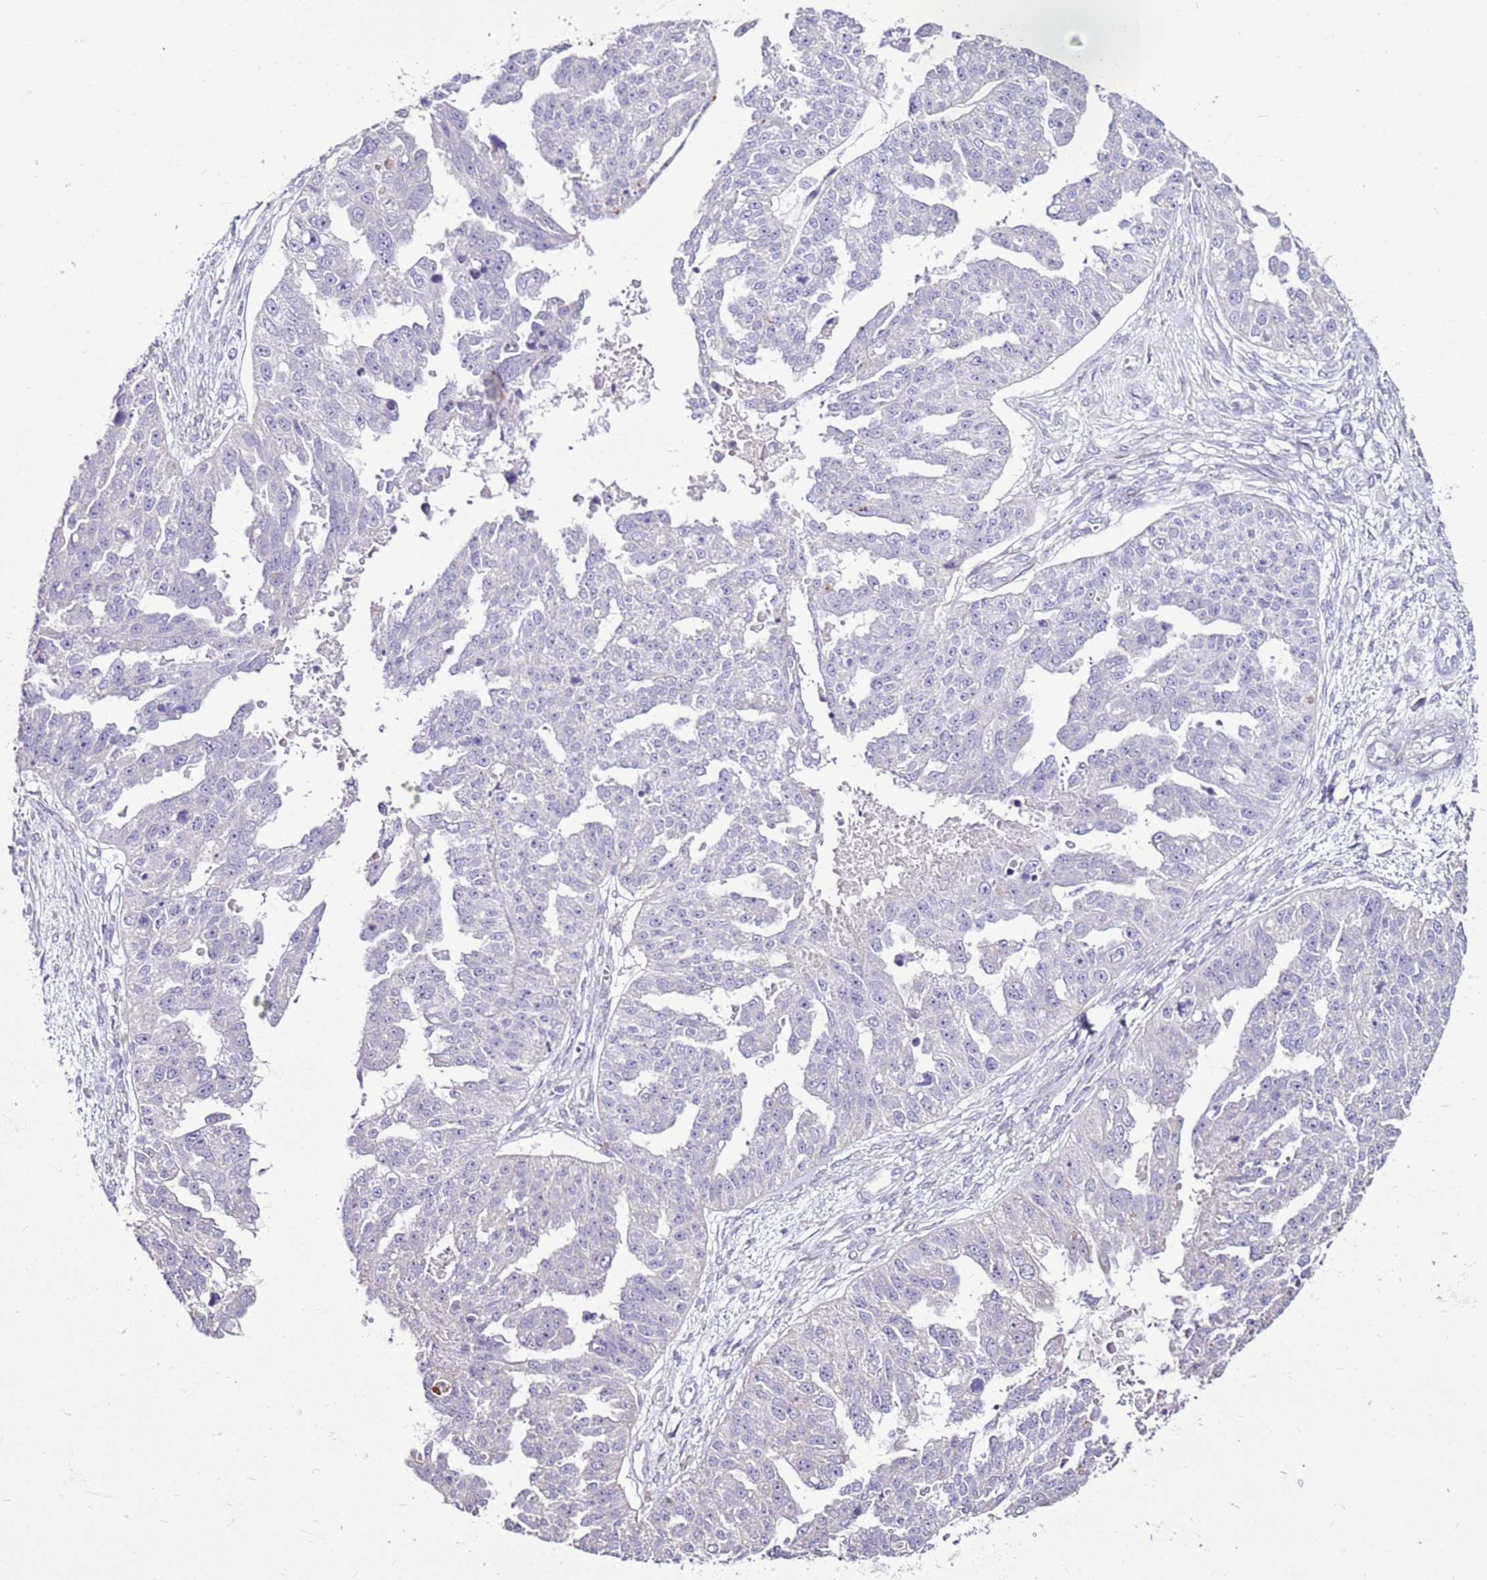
{"staining": {"intensity": "negative", "quantity": "none", "location": "none"}, "tissue": "ovarian cancer", "cell_type": "Tumor cells", "image_type": "cancer", "snomed": [{"axis": "morphology", "description": "Cystadenocarcinoma, serous, NOS"}, {"axis": "topography", "description": "Ovary"}], "caption": "High magnification brightfield microscopy of ovarian cancer stained with DAB (brown) and counterstained with hematoxylin (blue): tumor cells show no significant staining.", "gene": "SLC38A5", "patient": {"sex": "female", "age": 58}}